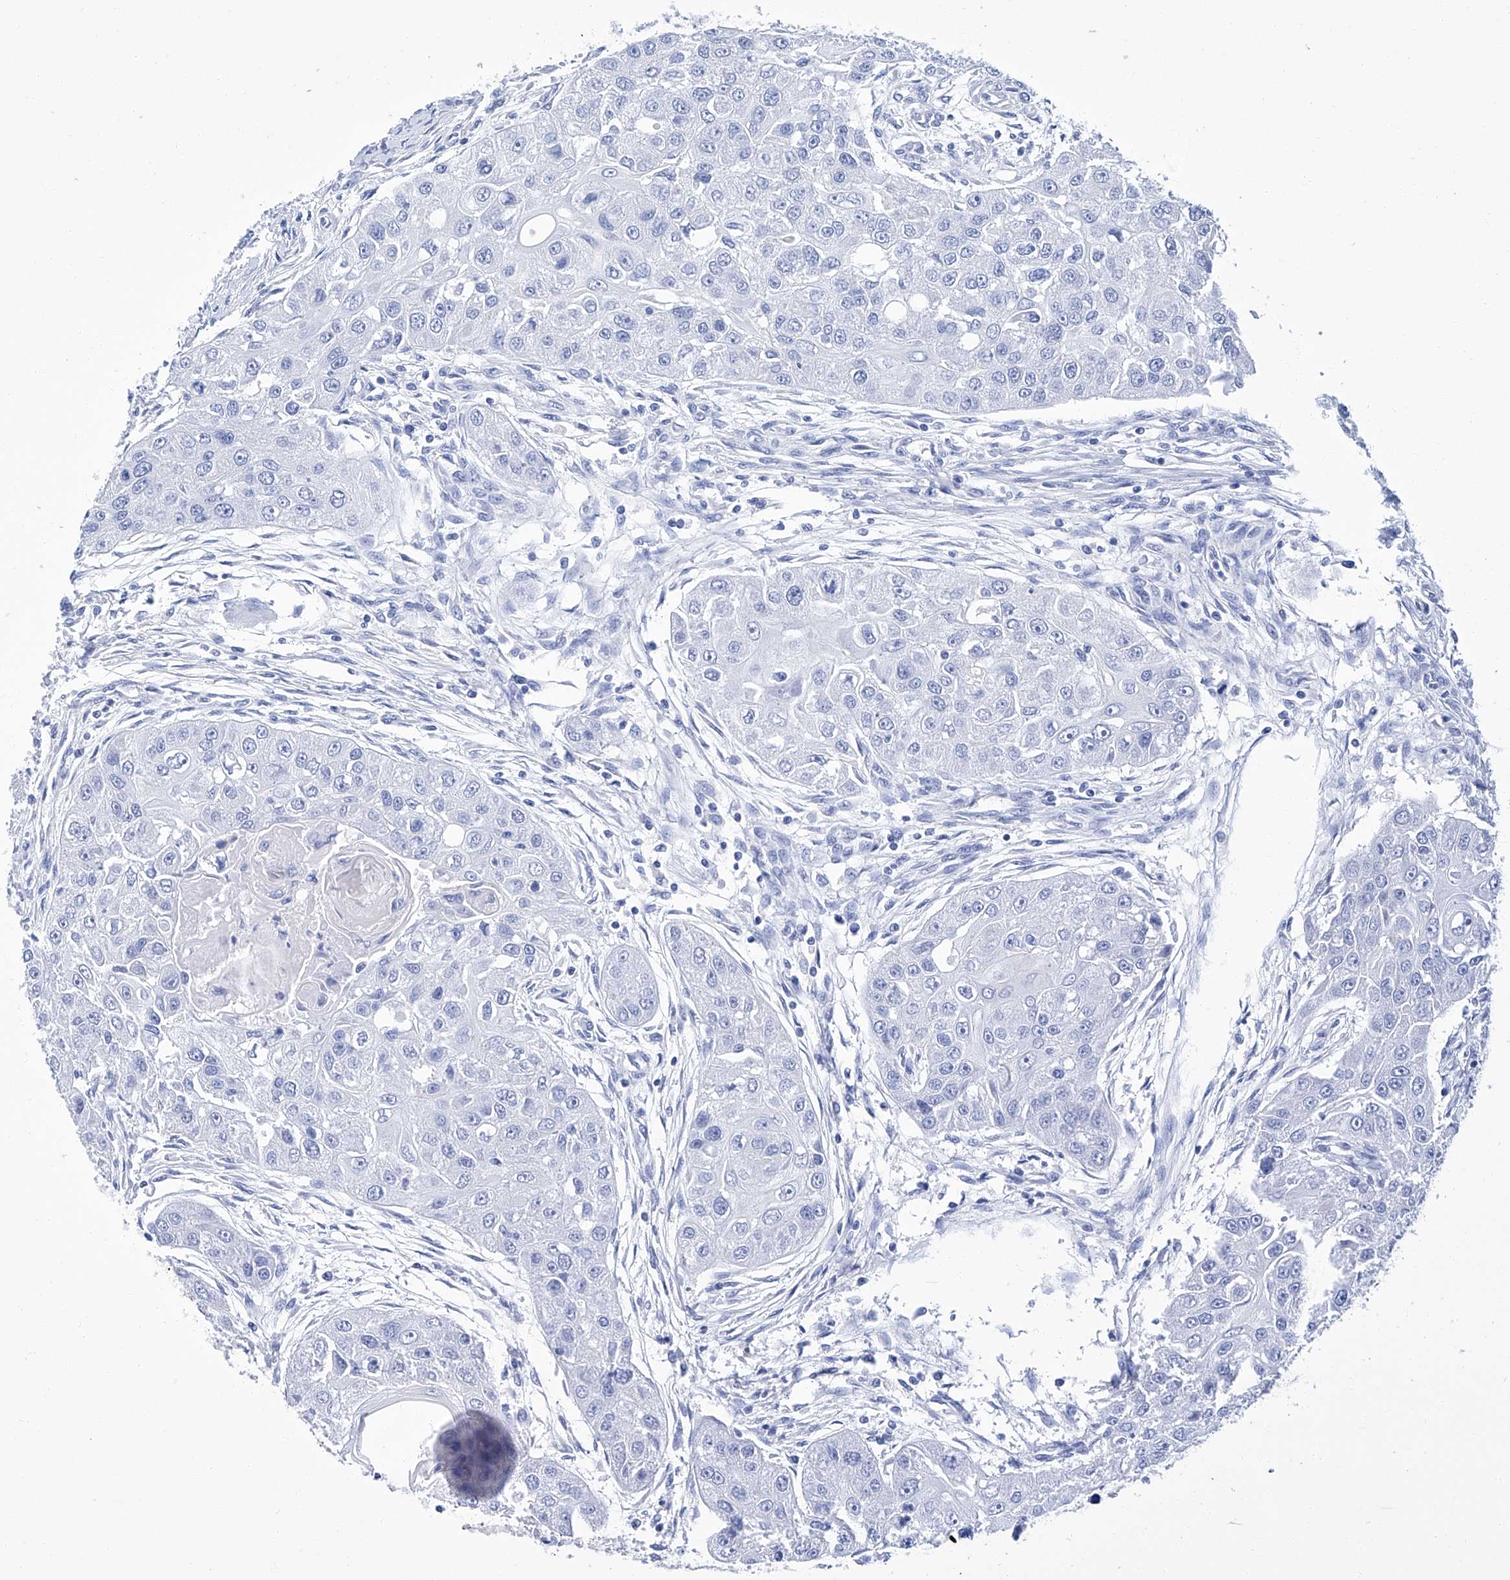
{"staining": {"intensity": "negative", "quantity": "none", "location": "none"}, "tissue": "head and neck cancer", "cell_type": "Tumor cells", "image_type": "cancer", "snomed": [{"axis": "morphology", "description": "Normal tissue, NOS"}, {"axis": "morphology", "description": "Squamous cell carcinoma, NOS"}, {"axis": "topography", "description": "Skeletal muscle"}, {"axis": "topography", "description": "Head-Neck"}], "caption": "Immunohistochemistry (IHC) photomicrograph of squamous cell carcinoma (head and neck) stained for a protein (brown), which shows no expression in tumor cells.", "gene": "GPT", "patient": {"sex": "male", "age": 51}}